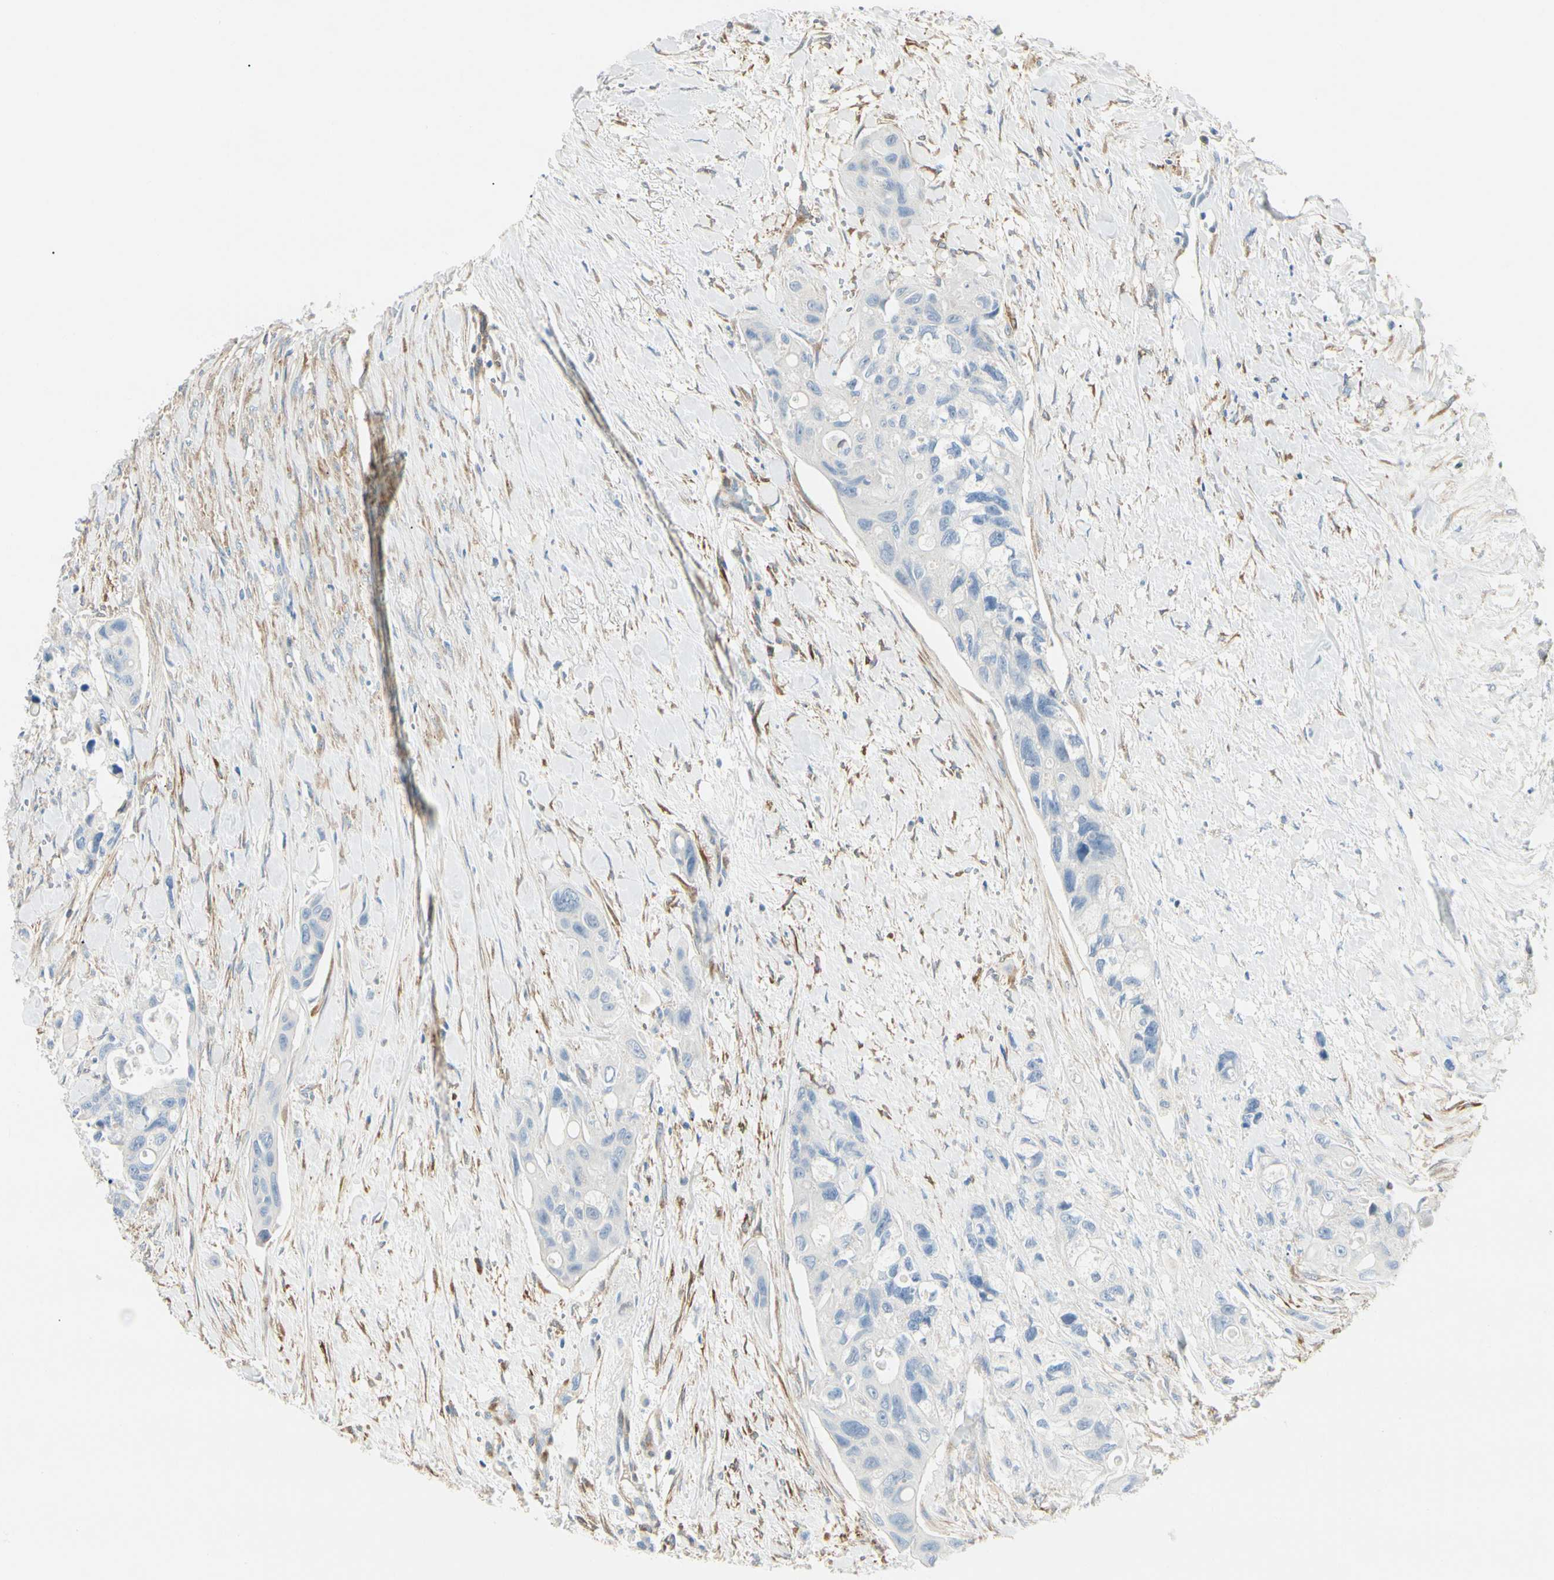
{"staining": {"intensity": "negative", "quantity": "none", "location": "none"}, "tissue": "colorectal cancer", "cell_type": "Tumor cells", "image_type": "cancer", "snomed": [{"axis": "morphology", "description": "Adenocarcinoma, NOS"}, {"axis": "topography", "description": "Colon"}], "caption": "Tumor cells show no significant positivity in adenocarcinoma (colorectal). (DAB (3,3'-diaminobenzidine) immunohistochemistry, high magnification).", "gene": "AMPH", "patient": {"sex": "female", "age": 57}}